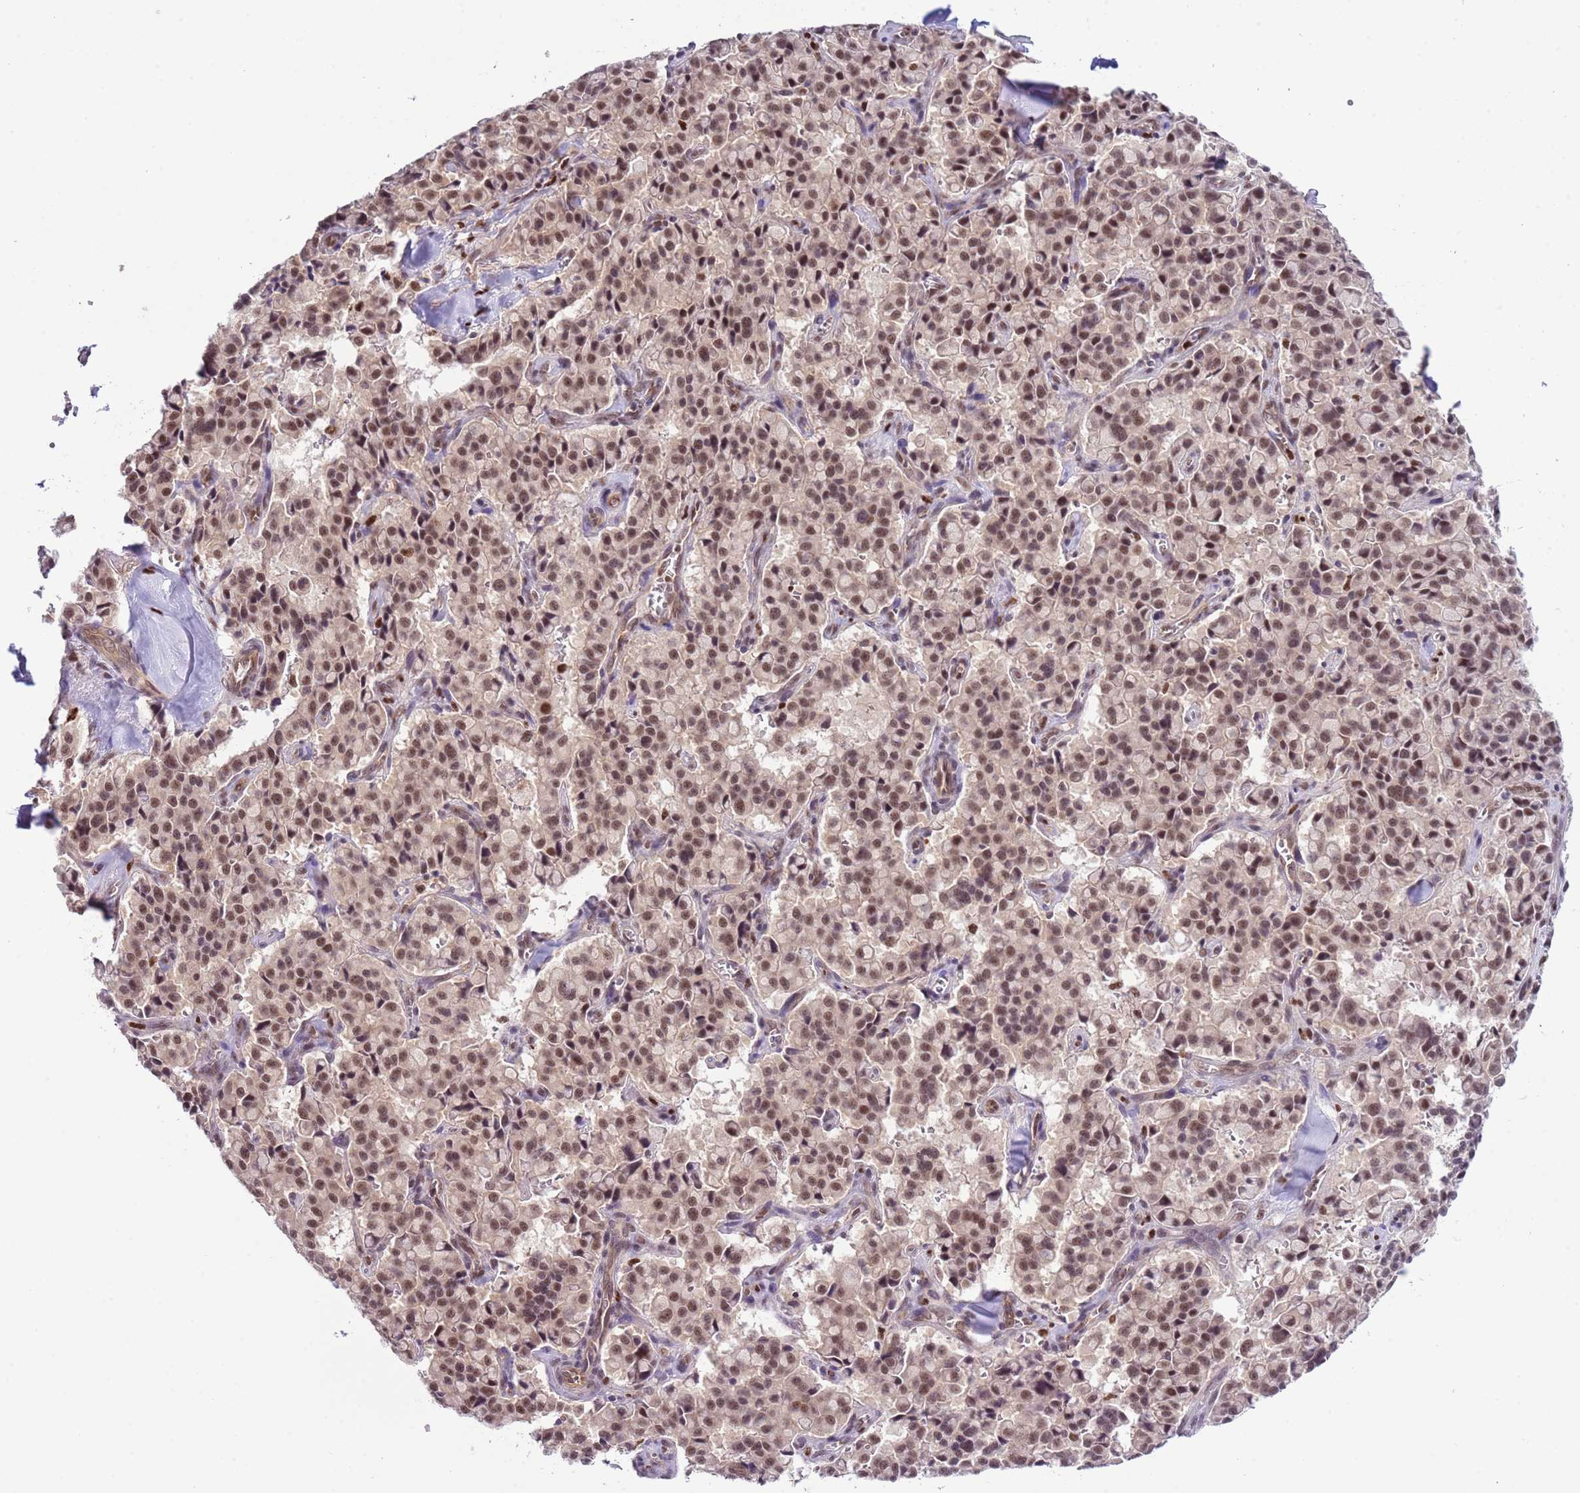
{"staining": {"intensity": "moderate", "quantity": ">75%", "location": "nuclear"}, "tissue": "pancreatic cancer", "cell_type": "Tumor cells", "image_type": "cancer", "snomed": [{"axis": "morphology", "description": "Adenocarcinoma, NOS"}, {"axis": "topography", "description": "Pancreas"}], "caption": "This histopathology image shows immunohistochemistry (IHC) staining of human pancreatic adenocarcinoma, with medium moderate nuclear expression in about >75% of tumor cells.", "gene": "PRPF6", "patient": {"sex": "male", "age": 65}}